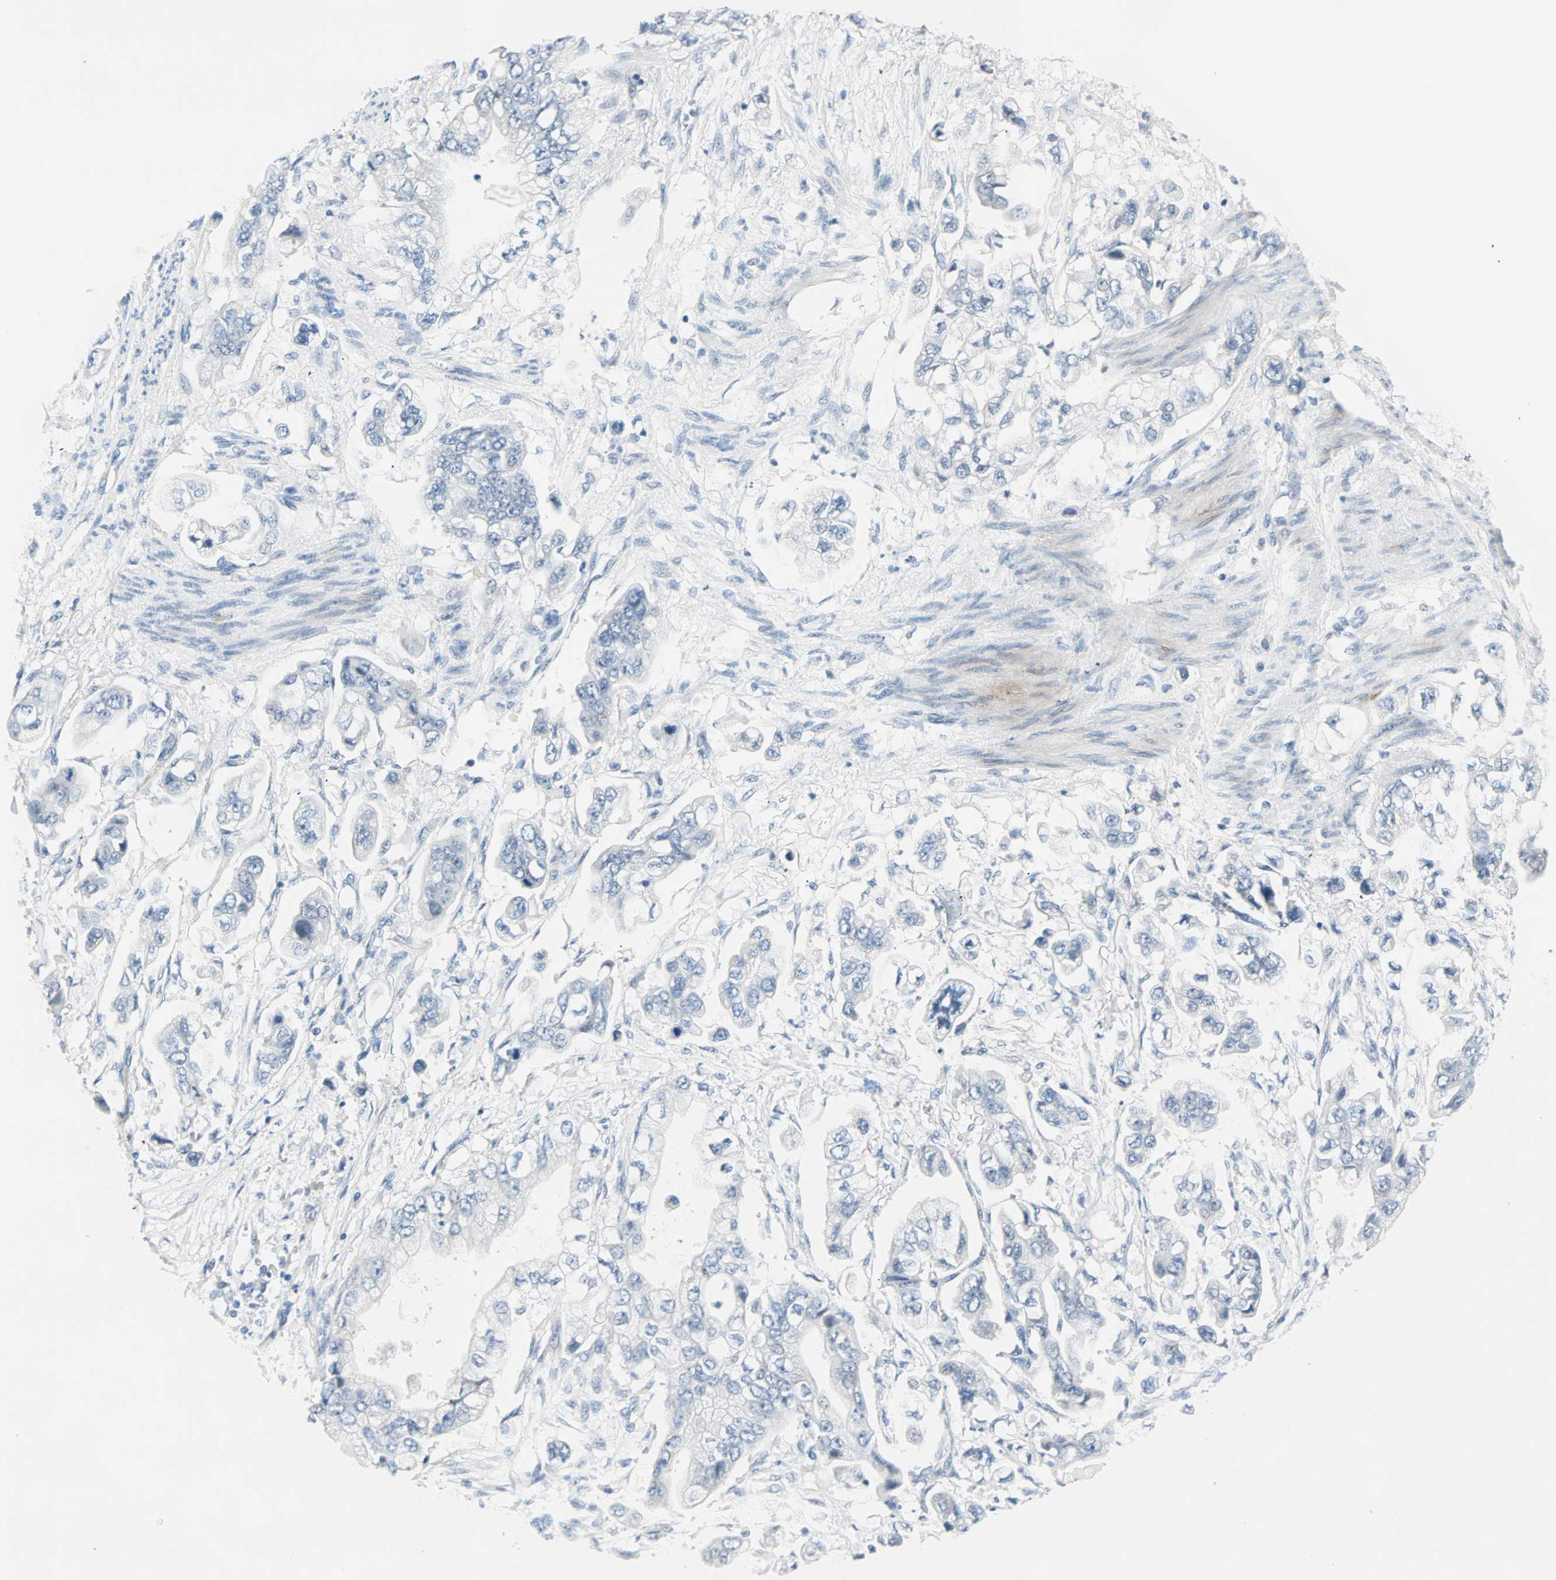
{"staining": {"intensity": "negative", "quantity": "none", "location": "none"}, "tissue": "stomach cancer", "cell_type": "Tumor cells", "image_type": "cancer", "snomed": [{"axis": "morphology", "description": "Adenocarcinoma, NOS"}, {"axis": "topography", "description": "Stomach"}], "caption": "Tumor cells show no significant protein staining in adenocarcinoma (stomach). (IHC, brightfield microscopy, high magnification).", "gene": "NEFH", "patient": {"sex": "male", "age": 62}}